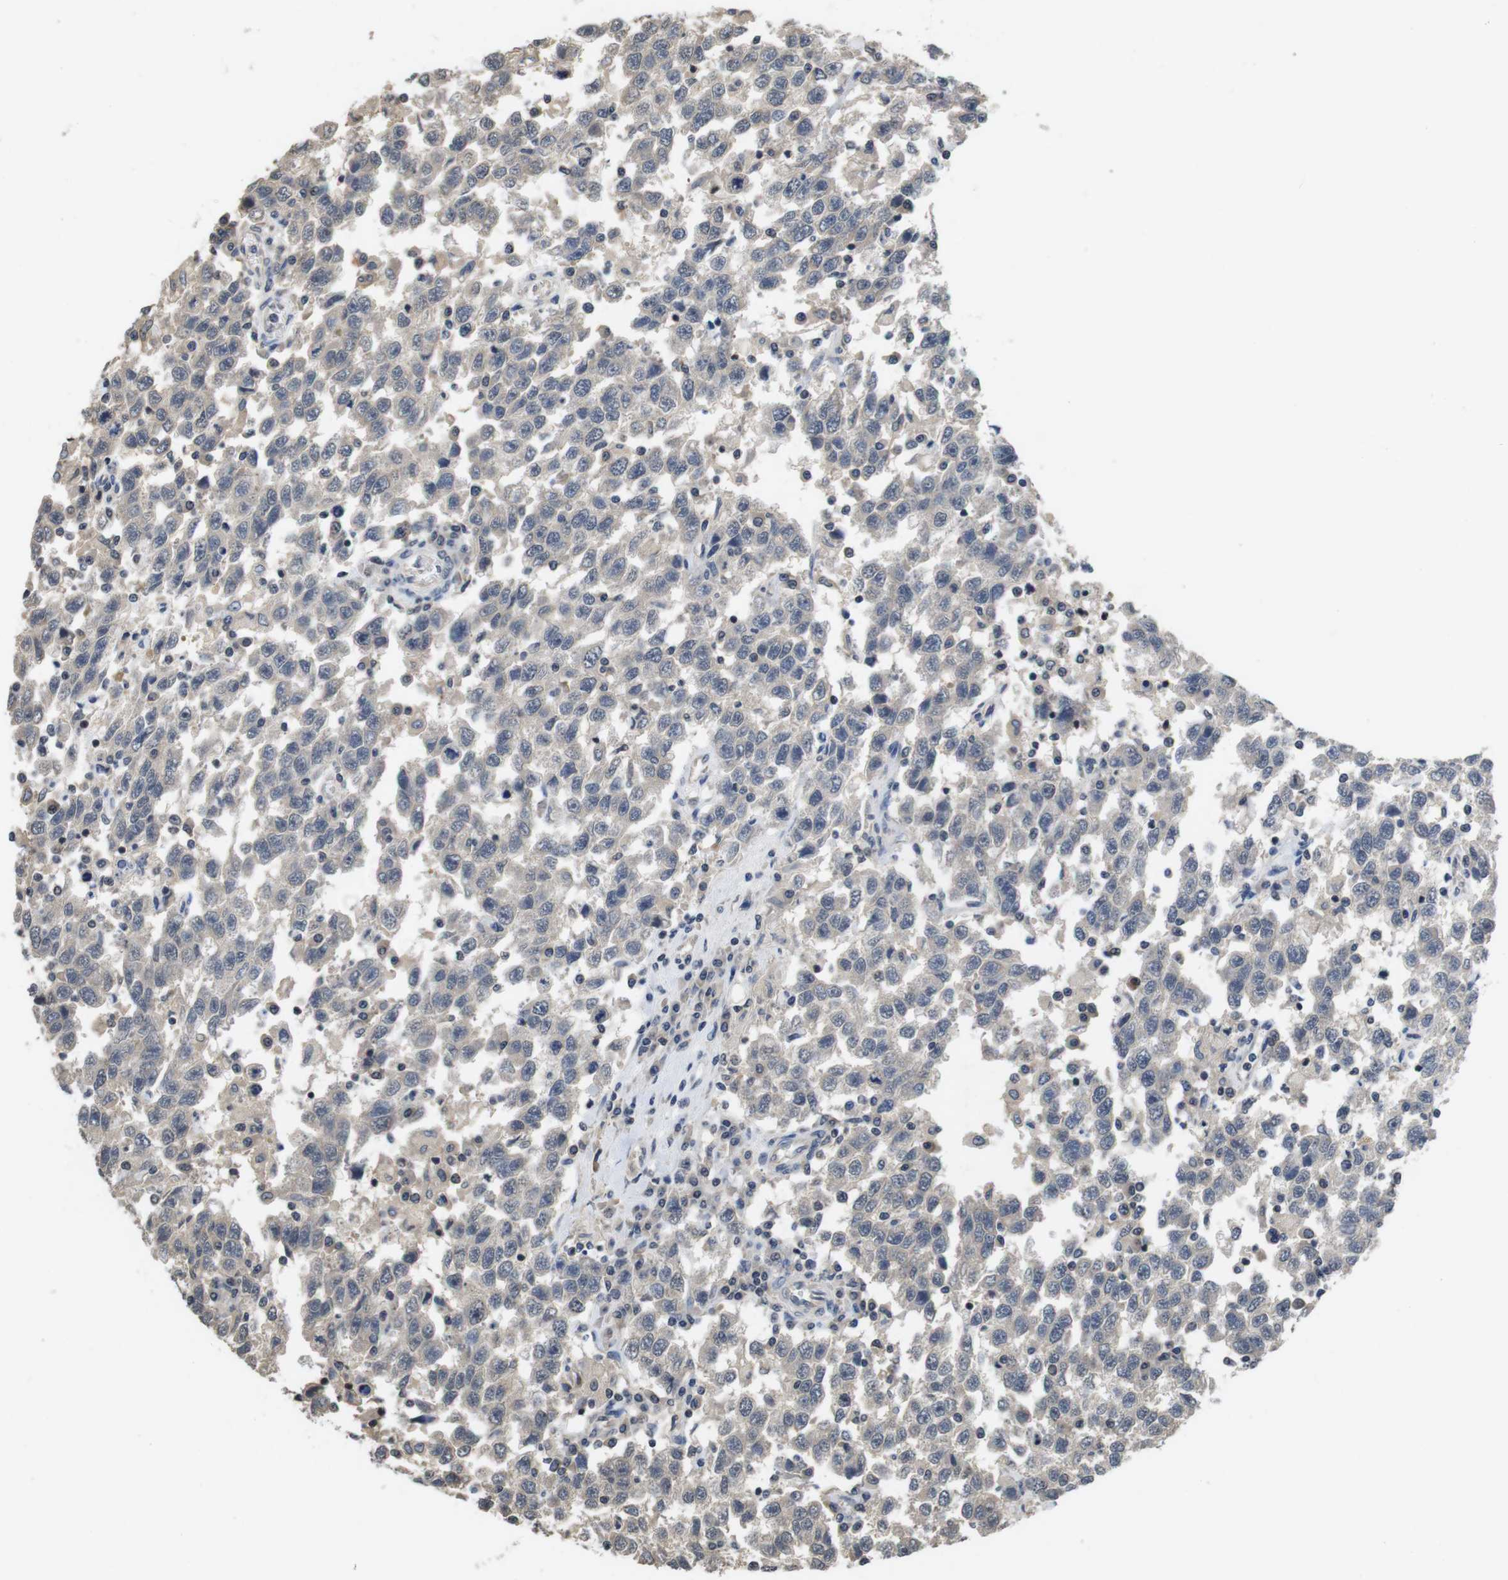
{"staining": {"intensity": "weak", "quantity": "25%-75%", "location": "cytoplasmic/membranous"}, "tissue": "testis cancer", "cell_type": "Tumor cells", "image_type": "cancer", "snomed": [{"axis": "morphology", "description": "Seminoma, NOS"}, {"axis": "topography", "description": "Testis"}], "caption": "DAB (3,3'-diaminobenzidine) immunohistochemical staining of human testis seminoma demonstrates weak cytoplasmic/membranous protein expression in about 25%-75% of tumor cells.", "gene": "FADD", "patient": {"sex": "male", "age": 41}}